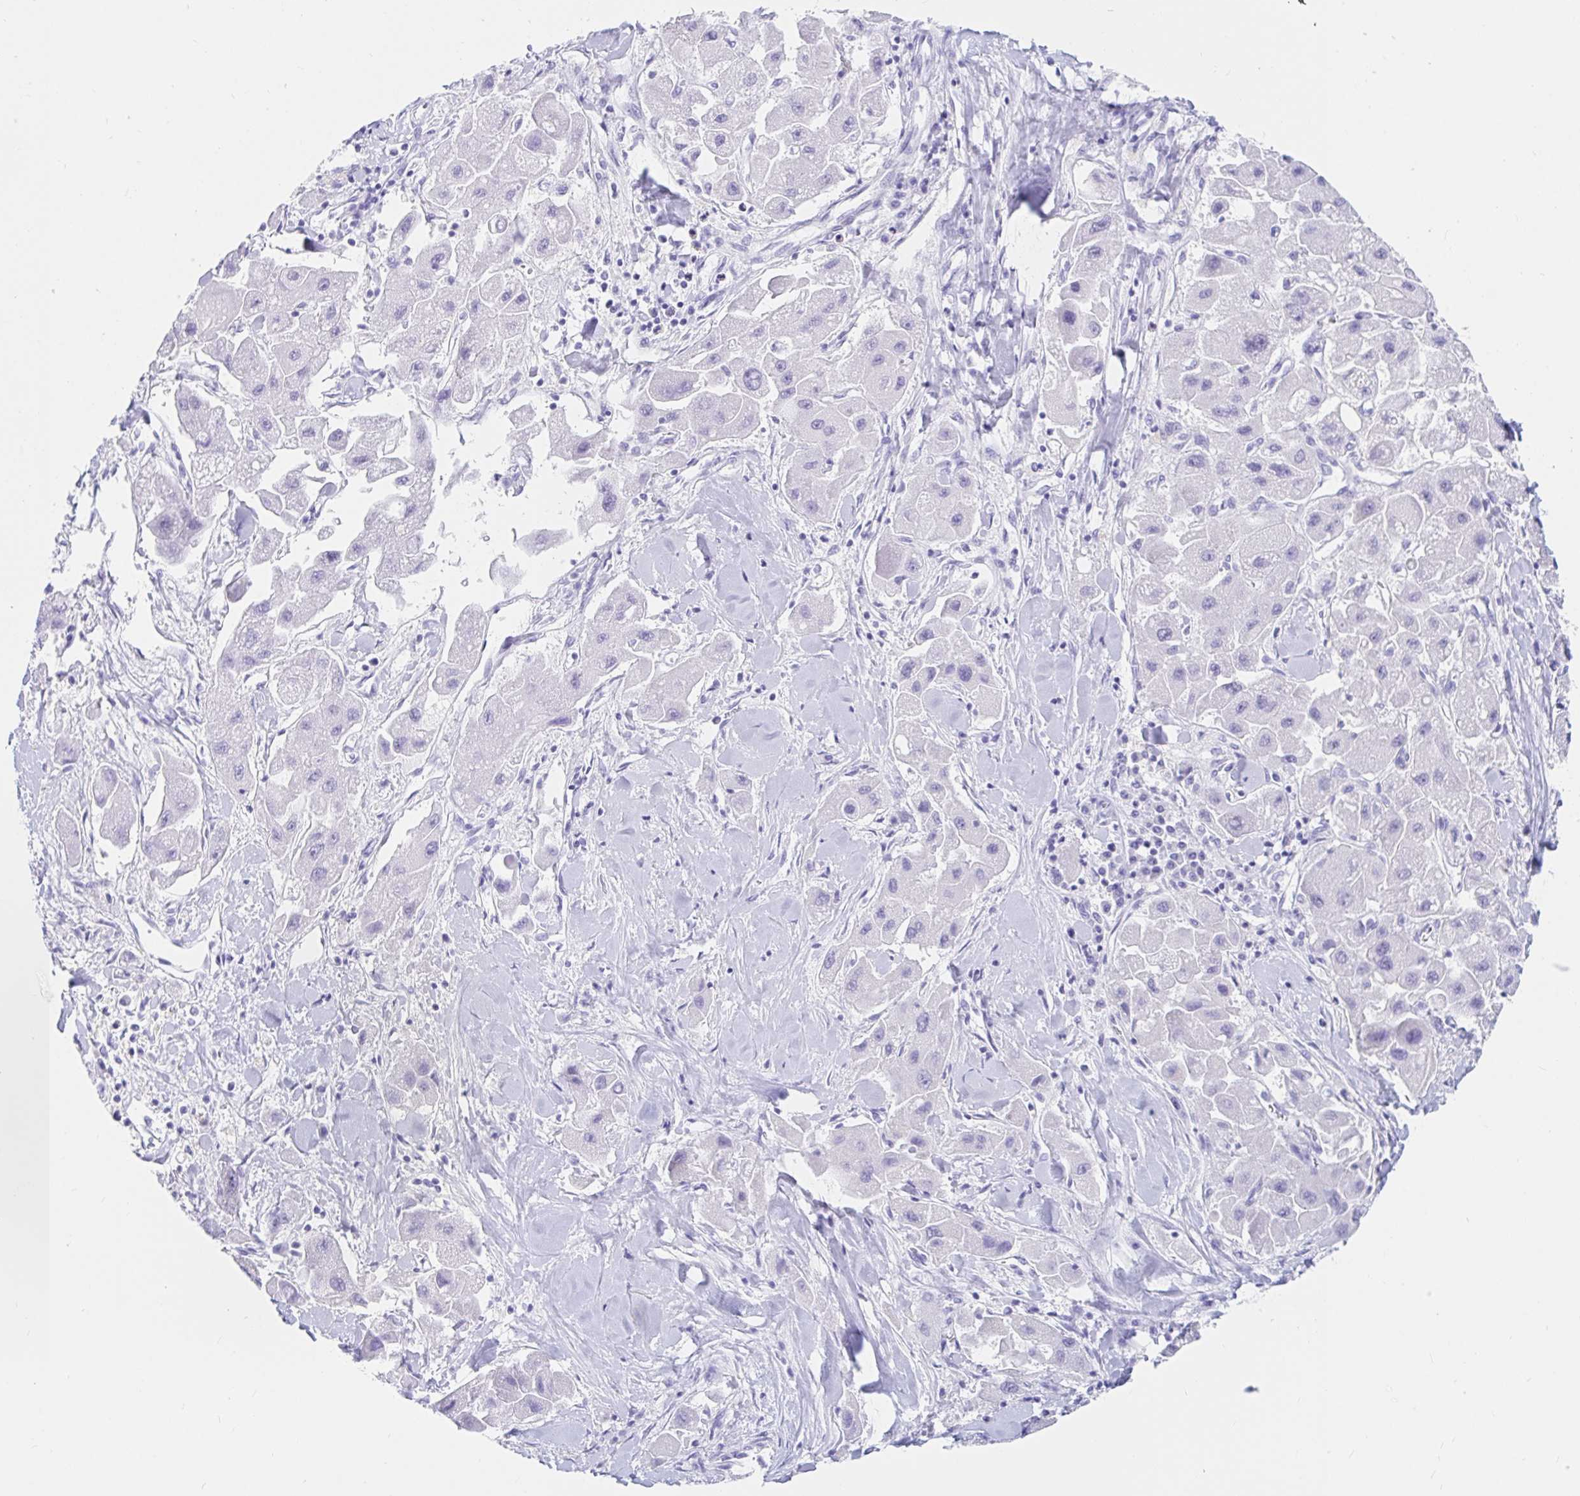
{"staining": {"intensity": "negative", "quantity": "none", "location": "none"}, "tissue": "liver cancer", "cell_type": "Tumor cells", "image_type": "cancer", "snomed": [{"axis": "morphology", "description": "Carcinoma, Hepatocellular, NOS"}, {"axis": "topography", "description": "Liver"}], "caption": "An image of human liver hepatocellular carcinoma is negative for staining in tumor cells.", "gene": "OR6T1", "patient": {"sex": "male", "age": 24}}